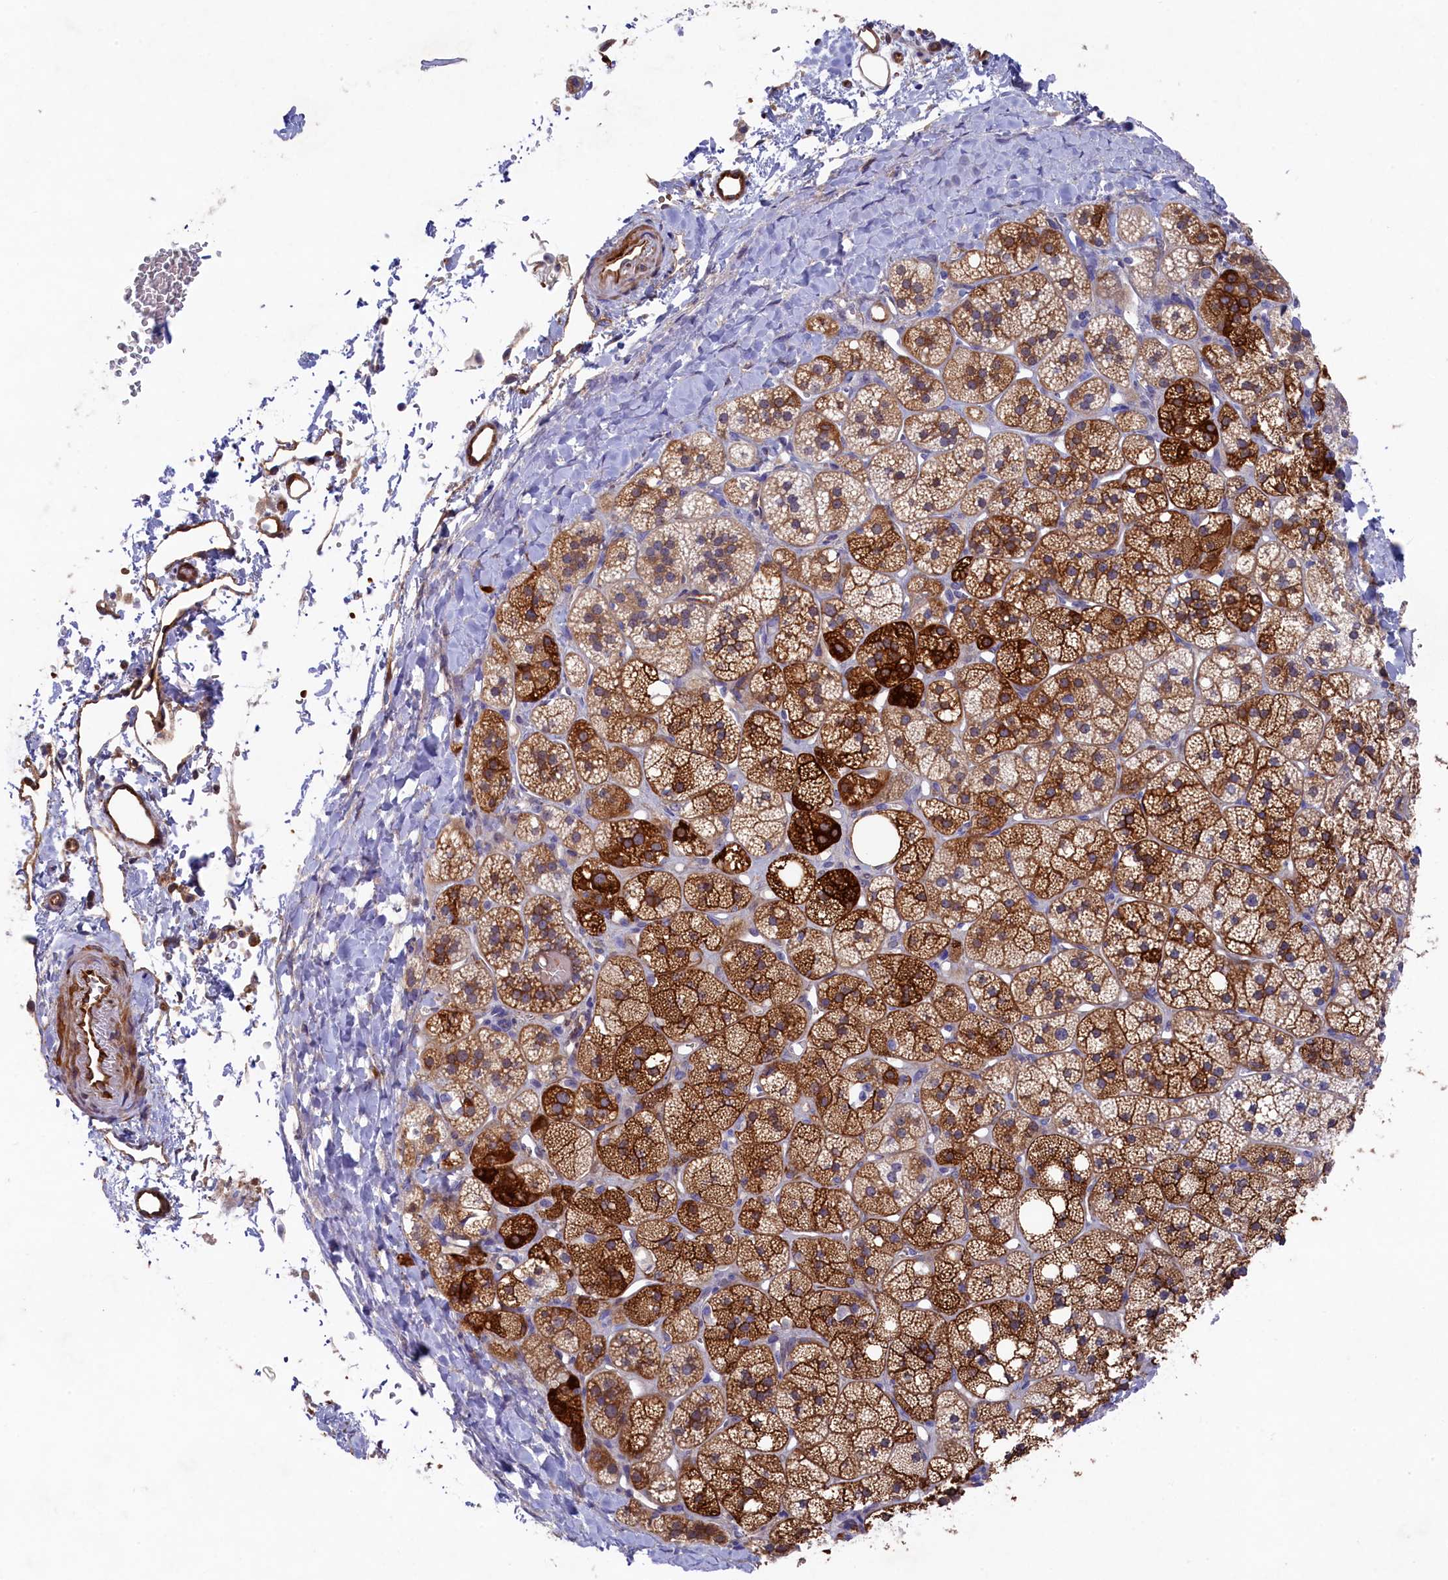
{"staining": {"intensity": "strong", "quantity": "25%-75%", "location": "cytoplasmic/membranous"}, "tissue": "adrenal gland", "cell_type": "Glandular cells", "image_type": "normal", "snomed": [{"axis": "morphology", "description": "Normal tissue, NOS"}, {"axis": "topography", "description": "Adrenal gland"}], "caption": "About 25%-75% of glandular cells in benign human adrenal gland display strong cytoplasmic/membranous protein staining as visualized by brown immunohistochemical staining.", "gene": "LHFPL4", "patient": {"sex": "male", "age": 61}}